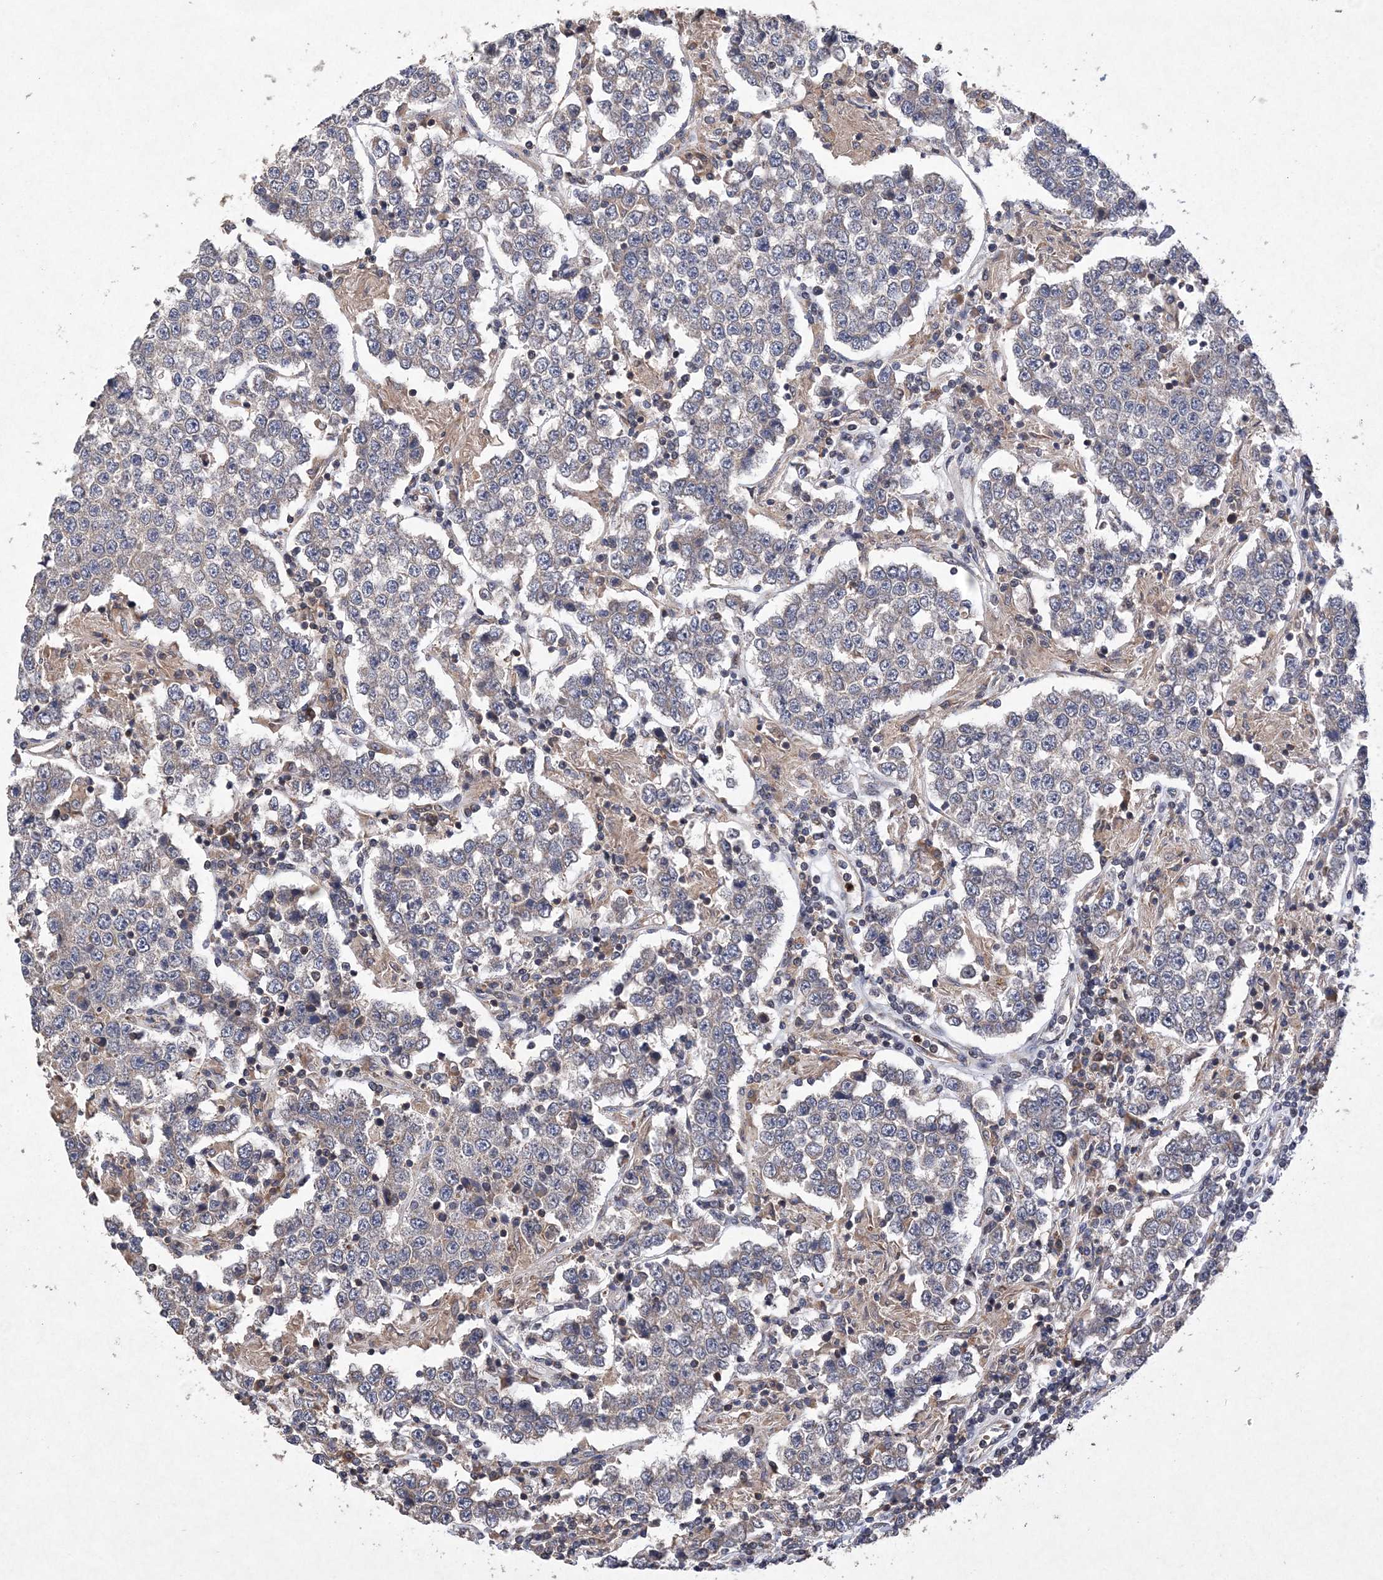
{"staining": {"intensity": "negative", "quantity": "none", "location": "none"}, "tissue": "testis cancer", "cell_type": "Tumor cells", "image_type": "cancer", "snomed": [{"axis": "morphology", "description": "Normal tissue, NOS"}, {"axis": "morphology", "description": "Urothelial carcinoma, High grade"}, {"axis": "morphology", "description": "Seminoma, NOS"}, {"axis": "morphology", "description": "Carcinoma, Embryonal, NOS"}, {"axis": "topography", "description": "Urinary bladder"}, {"axis": "topography", "description": "Testis"}], "caption": "This photomicrograph is of testis seminoma stained with IHC to label a protein in brown with the nuclei are counter-stained blue. There is no positivity in tumor cells.", "gene": "PROSER1", "patient": {"sex": "male", "age": 41}}